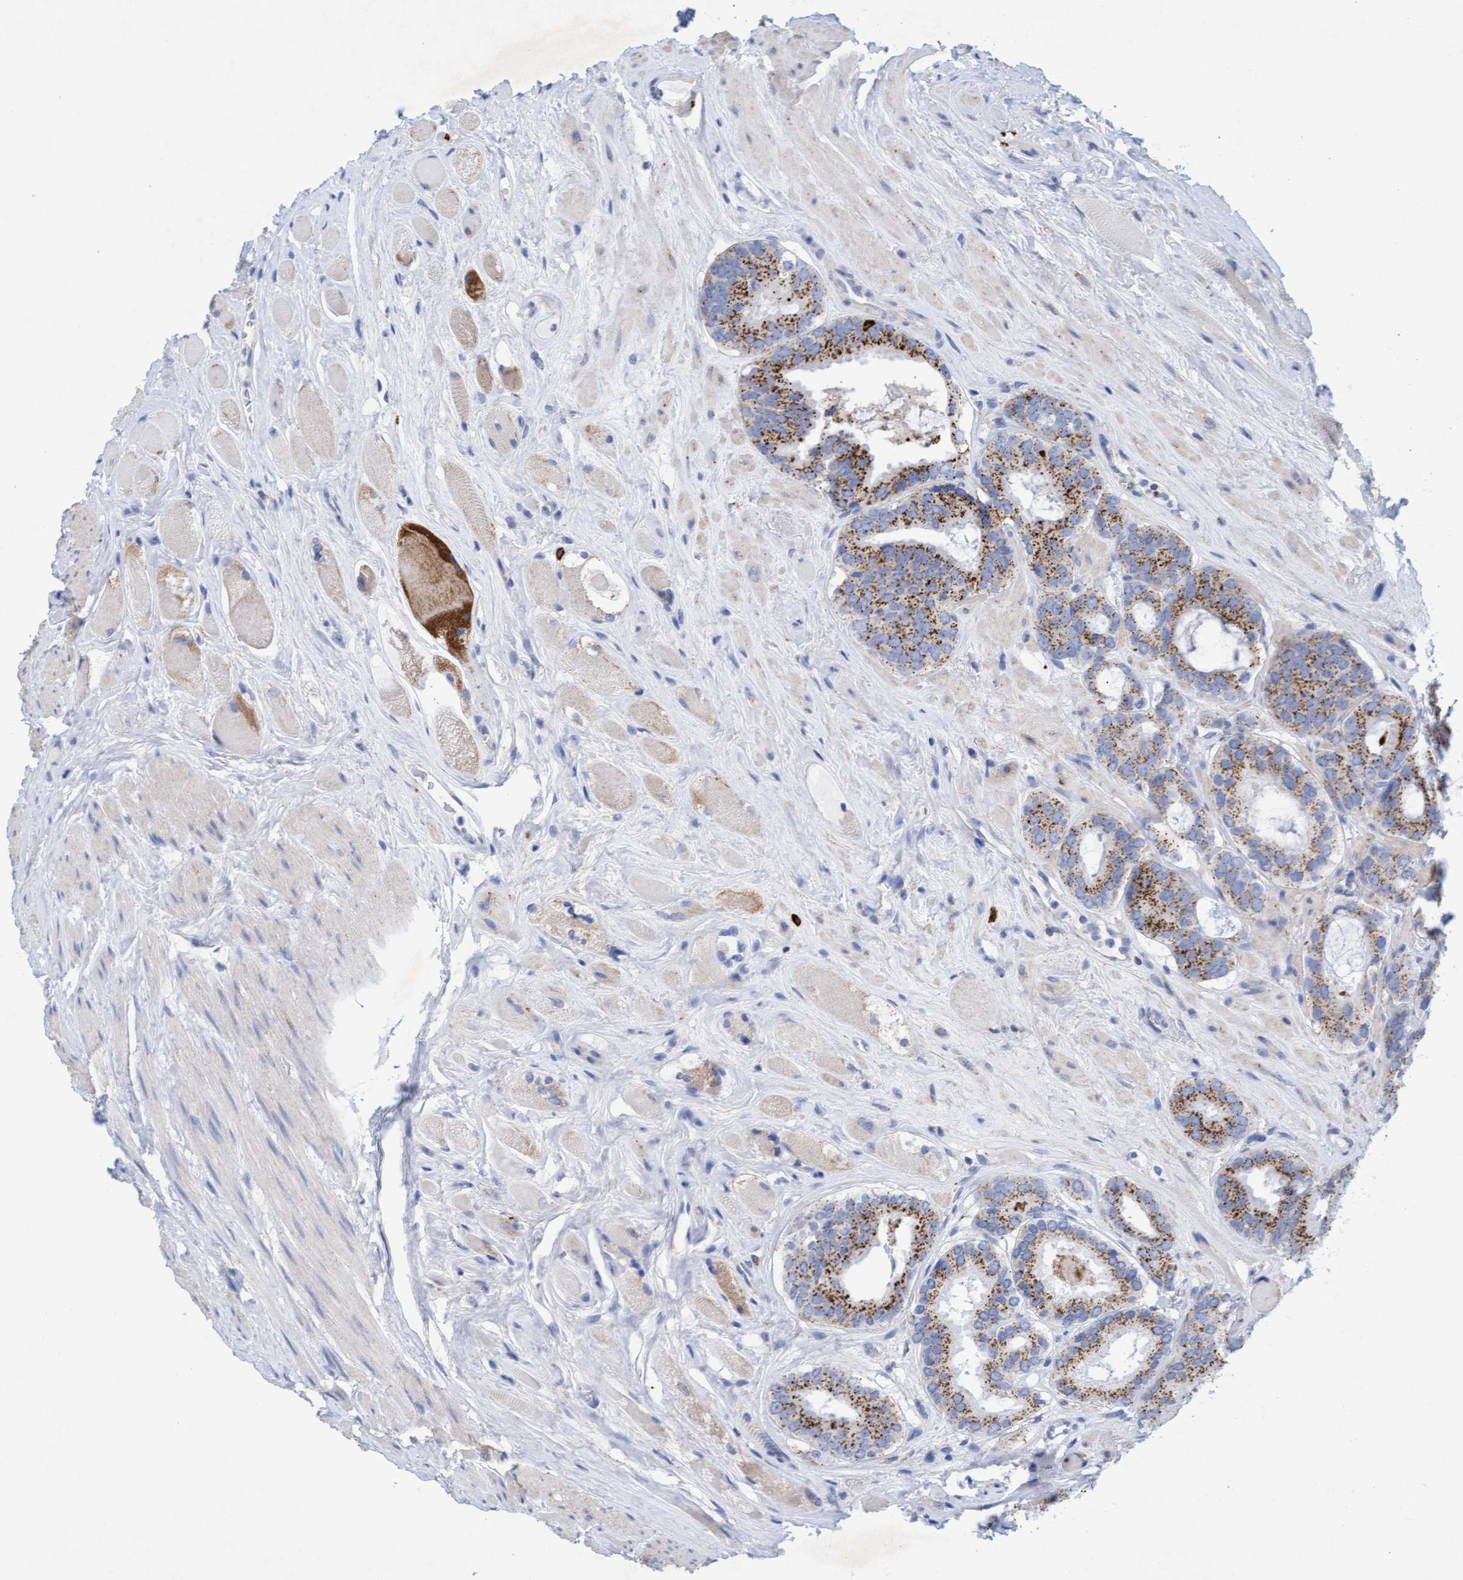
{"staining": {"intensity": "moderate", "quantity": ">75%", "location": "cytoplasmic/membranous"}, "tissue": "prostate cancer", "cell_type": "Tumor cells", "image_type": "cancer", "snomed": [{"axis": "morphology", "description": "Adenocarcinoma, Low grade"}, {"axis": "topography", "description": "Prostate"}], "caption": "High-magnification brightfield microscopy of low-grade adenocarcinoma (prostate) stained with DAB (3,3'-diaminobenzidine) (brown) and counterstained with hematoxylin (blue). tumor cells exhibit moderate cytoplasmic/membranous expression is identified in about>75% of cells.", "gene": "SGSH", "patient": {"sex": "male", "age": 69}}